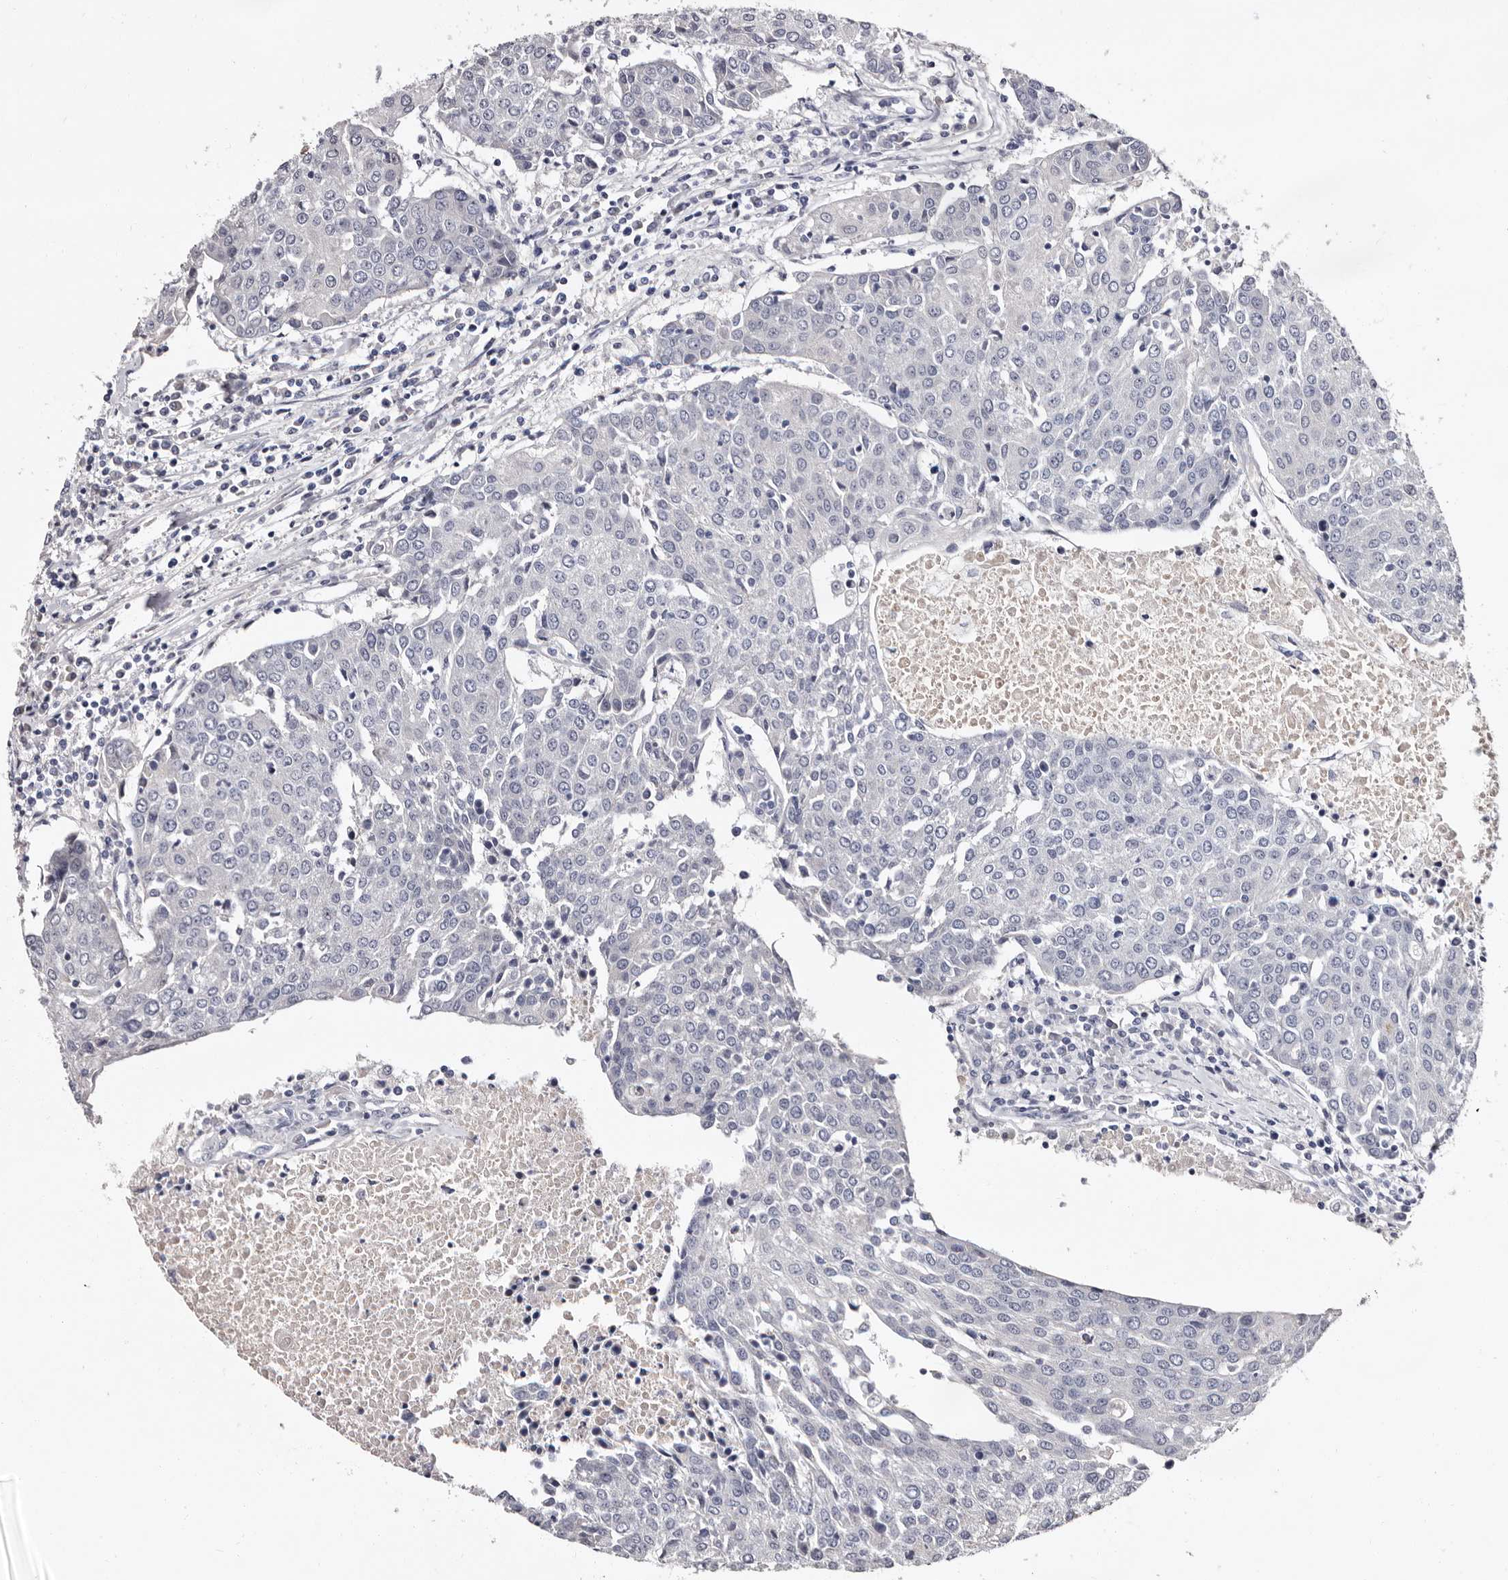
{"staining": {"intensity": "negative", "quantity": "none", "location": "none"}, "tissue": "urothelial cancer", "cell_type": "Tumor cells", "image_type": "cancer", "snomed": [{"axis": "morphology", "description": "Urothelial carcinoma, High grade"}, {"axis": "topography", "description": "Urinary bladder"}], "caption": "The photomicrograph shows no staining of tumor cells in urothelial carcinoma (high-grade).", "gene": "LANCL2", "patient": {"sex": "female", "age": 85}}